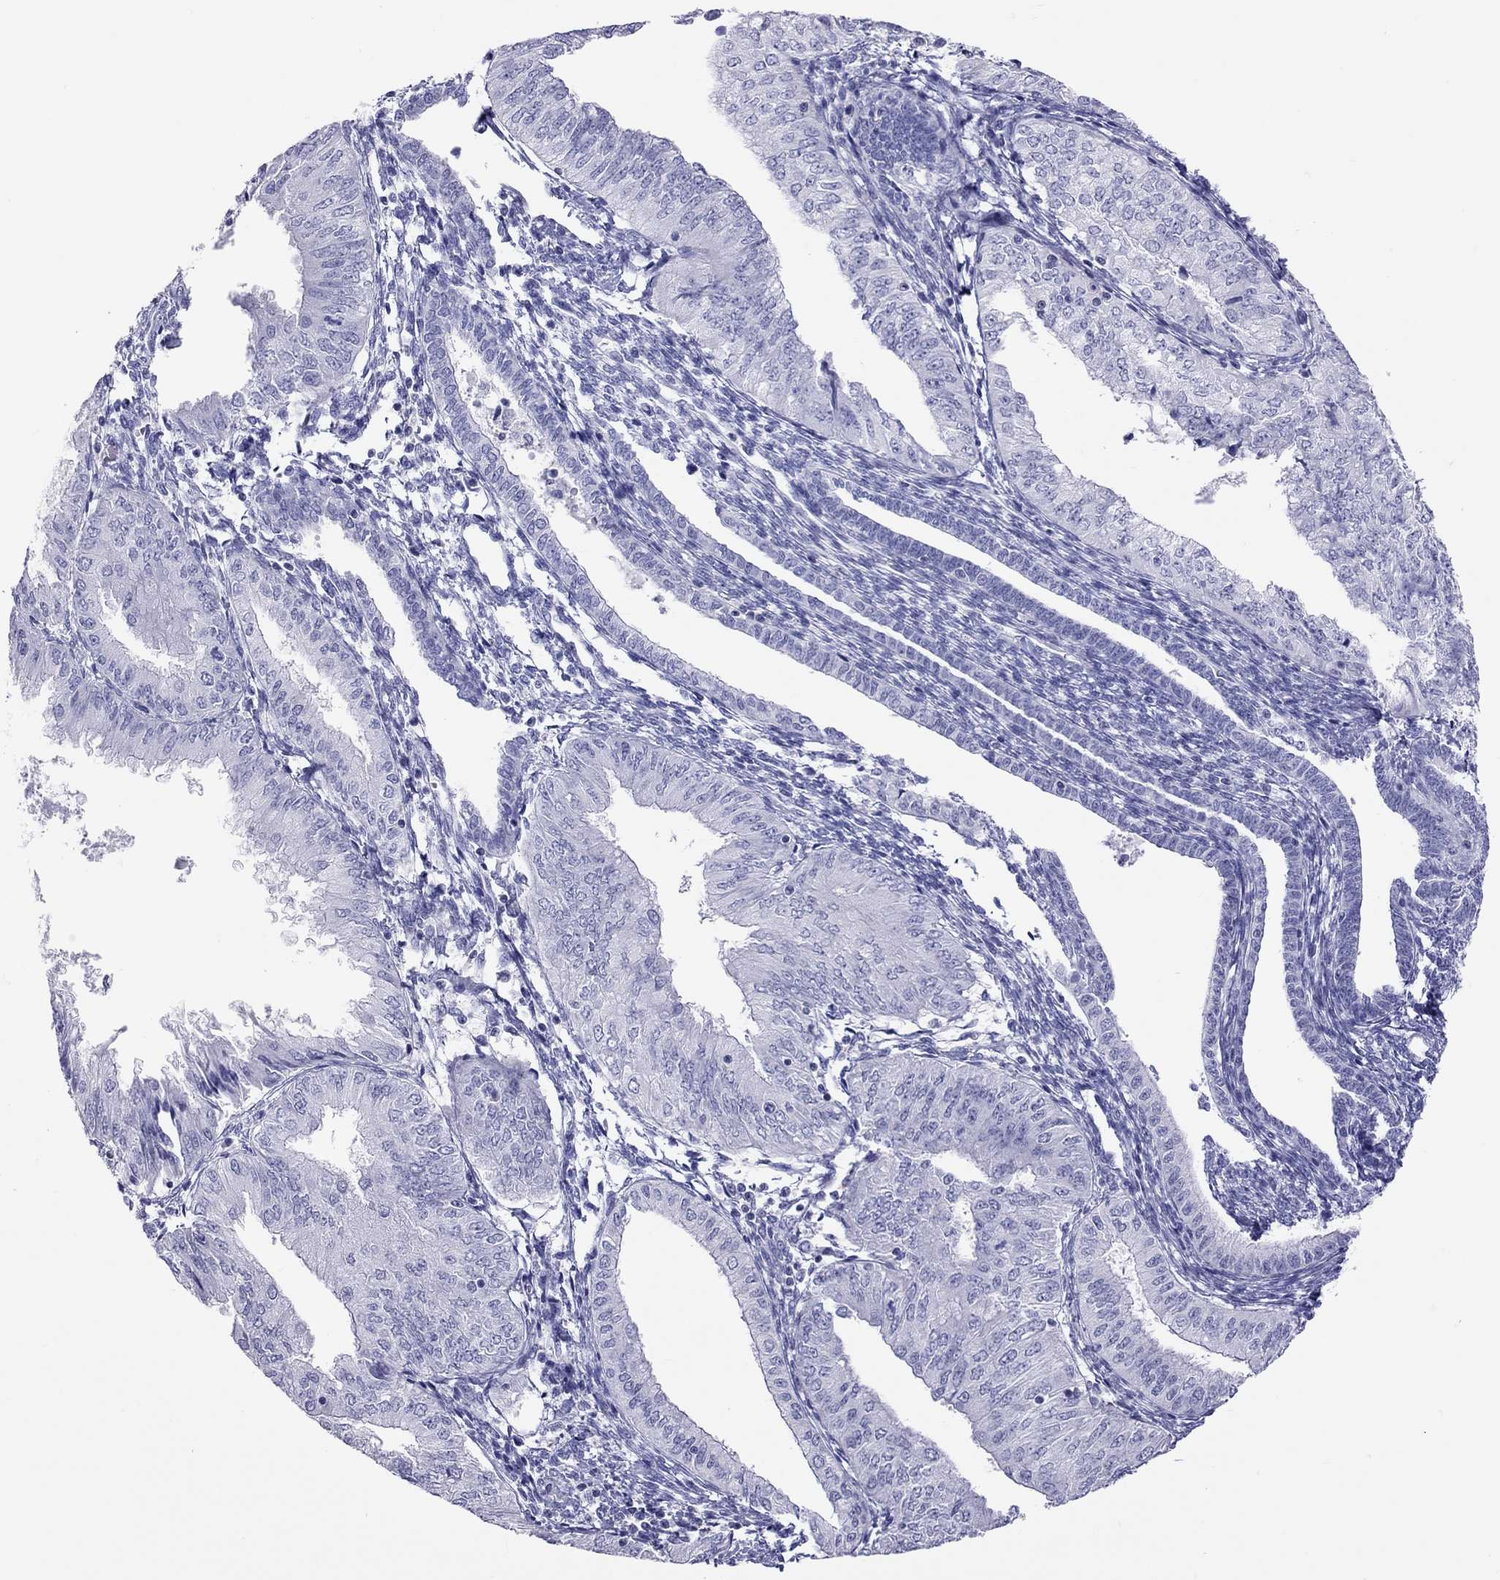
{"staining": {"intensity": "negative", "quantity": "none", "location": "none"}, "tissue": "endometrial cancer", "cell_type": "Tumor cells", "image_type": "cancer", "snomed": [{"axis": "morphology", "description": "Adenocarcinoma, NOS"}, {"axis": "topography", "description": "Endometrium"}], "caption": "High power microscopy histopathology image of an IHC photomicrograph of endometrial cancer, revealing no significant positivity in tumor cells.", "gene": "STAG3", "patient": {"sex": "female", "age": 53}}